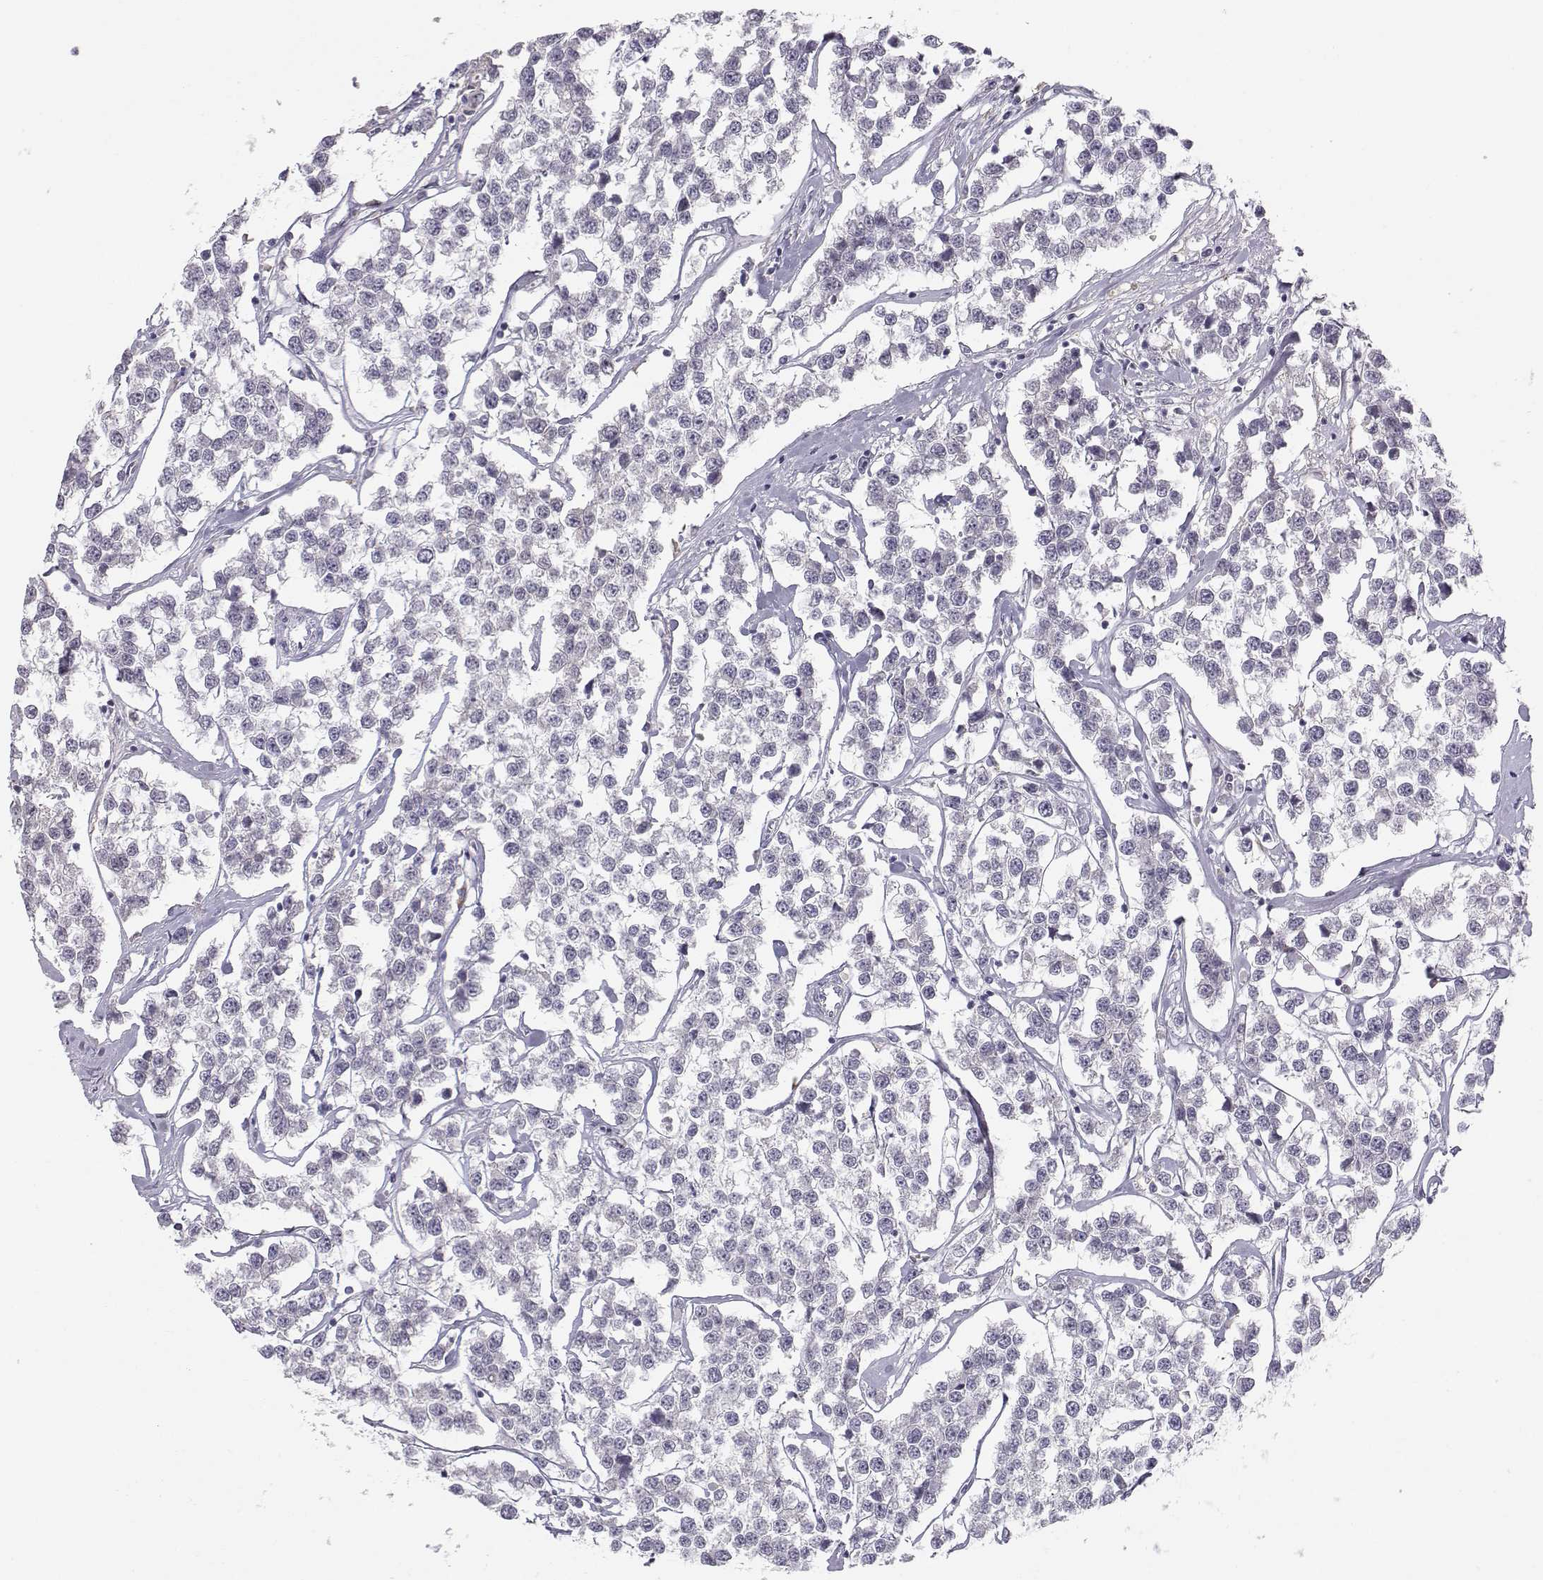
{"staining": {"intensity": "negative", "quantity": "none", "location": "none"}, "tissue": "testis cancer", "cell_type": "Tumor cells", "image_type": "cancer", "snomed": [{"axis": "morphology", "description": "Seminoma, NOS"}, {"axis": "topography", "description": "Testis"}], "caption": "This photomicrograph is of seminoma (testis) stained with immunohistochemistry to label a protein in brown with the nuclei are counter-stained blue. There is no expression in tumor cells.", "gene": "ACSL6", "patient": {"sex": "male", "age": 59}}